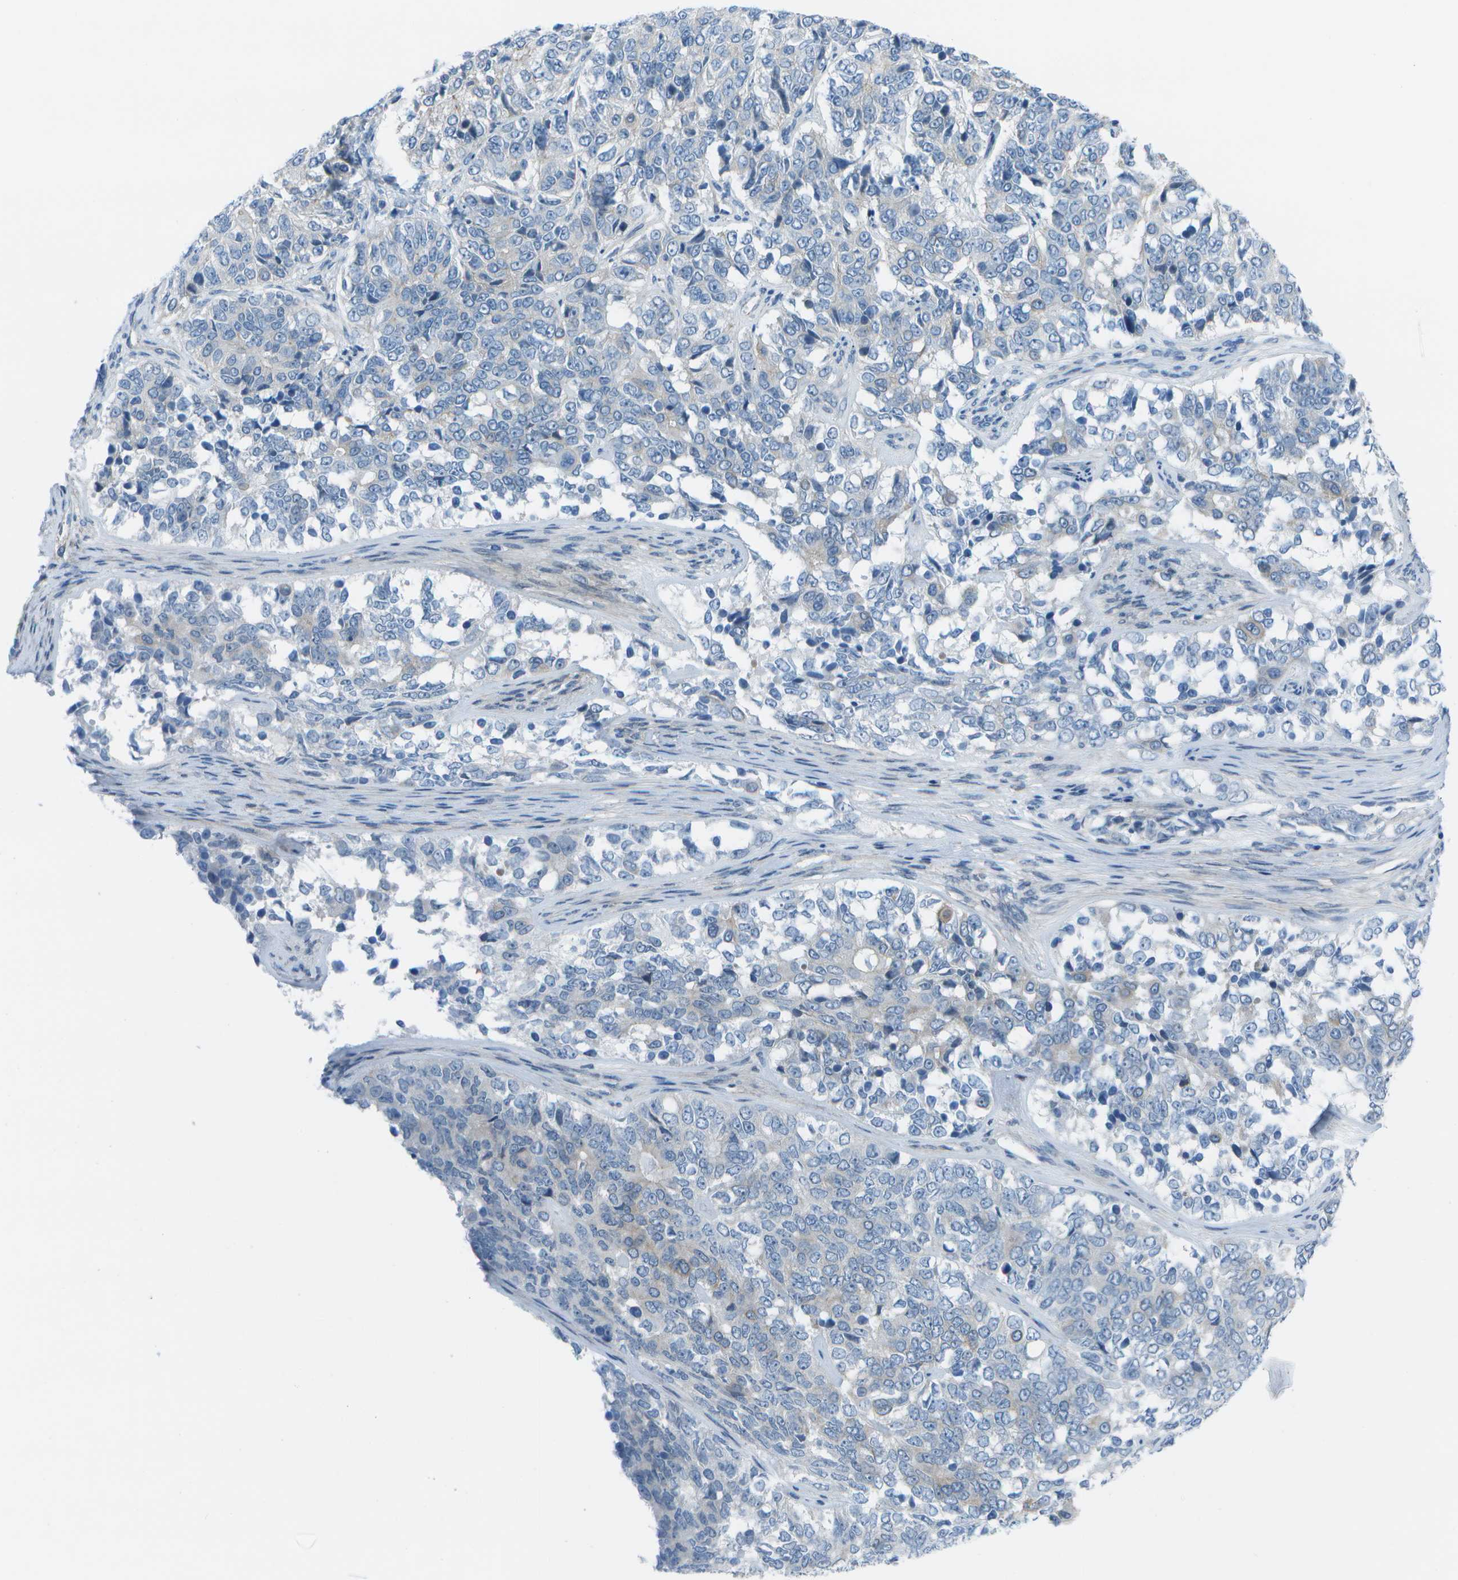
{"staining": {"intensity": "negative", "quantity": "none", "location": "none"}, "tissue": "ovarian cancer", "cell_type": "Tumor cells", "image_type": "cancer", "snomed": [{"axis": "morphology", "description": "Carcinoma, endometroid"}, {"axis": "topography", "description": "Ovary"}], "caption": "The micrograph displays no staining of tumor cells in endometroid carcinoma (ovarian). Brightfield microscopy of immunohistochemistry (IHC) stained with DAB (3,3'-diaminobenzidine) (brown) and hematoxylin (blue), captured at high magnification.", "gene": "SORBS3", "patient": {"sex": "female", "age": 51}}